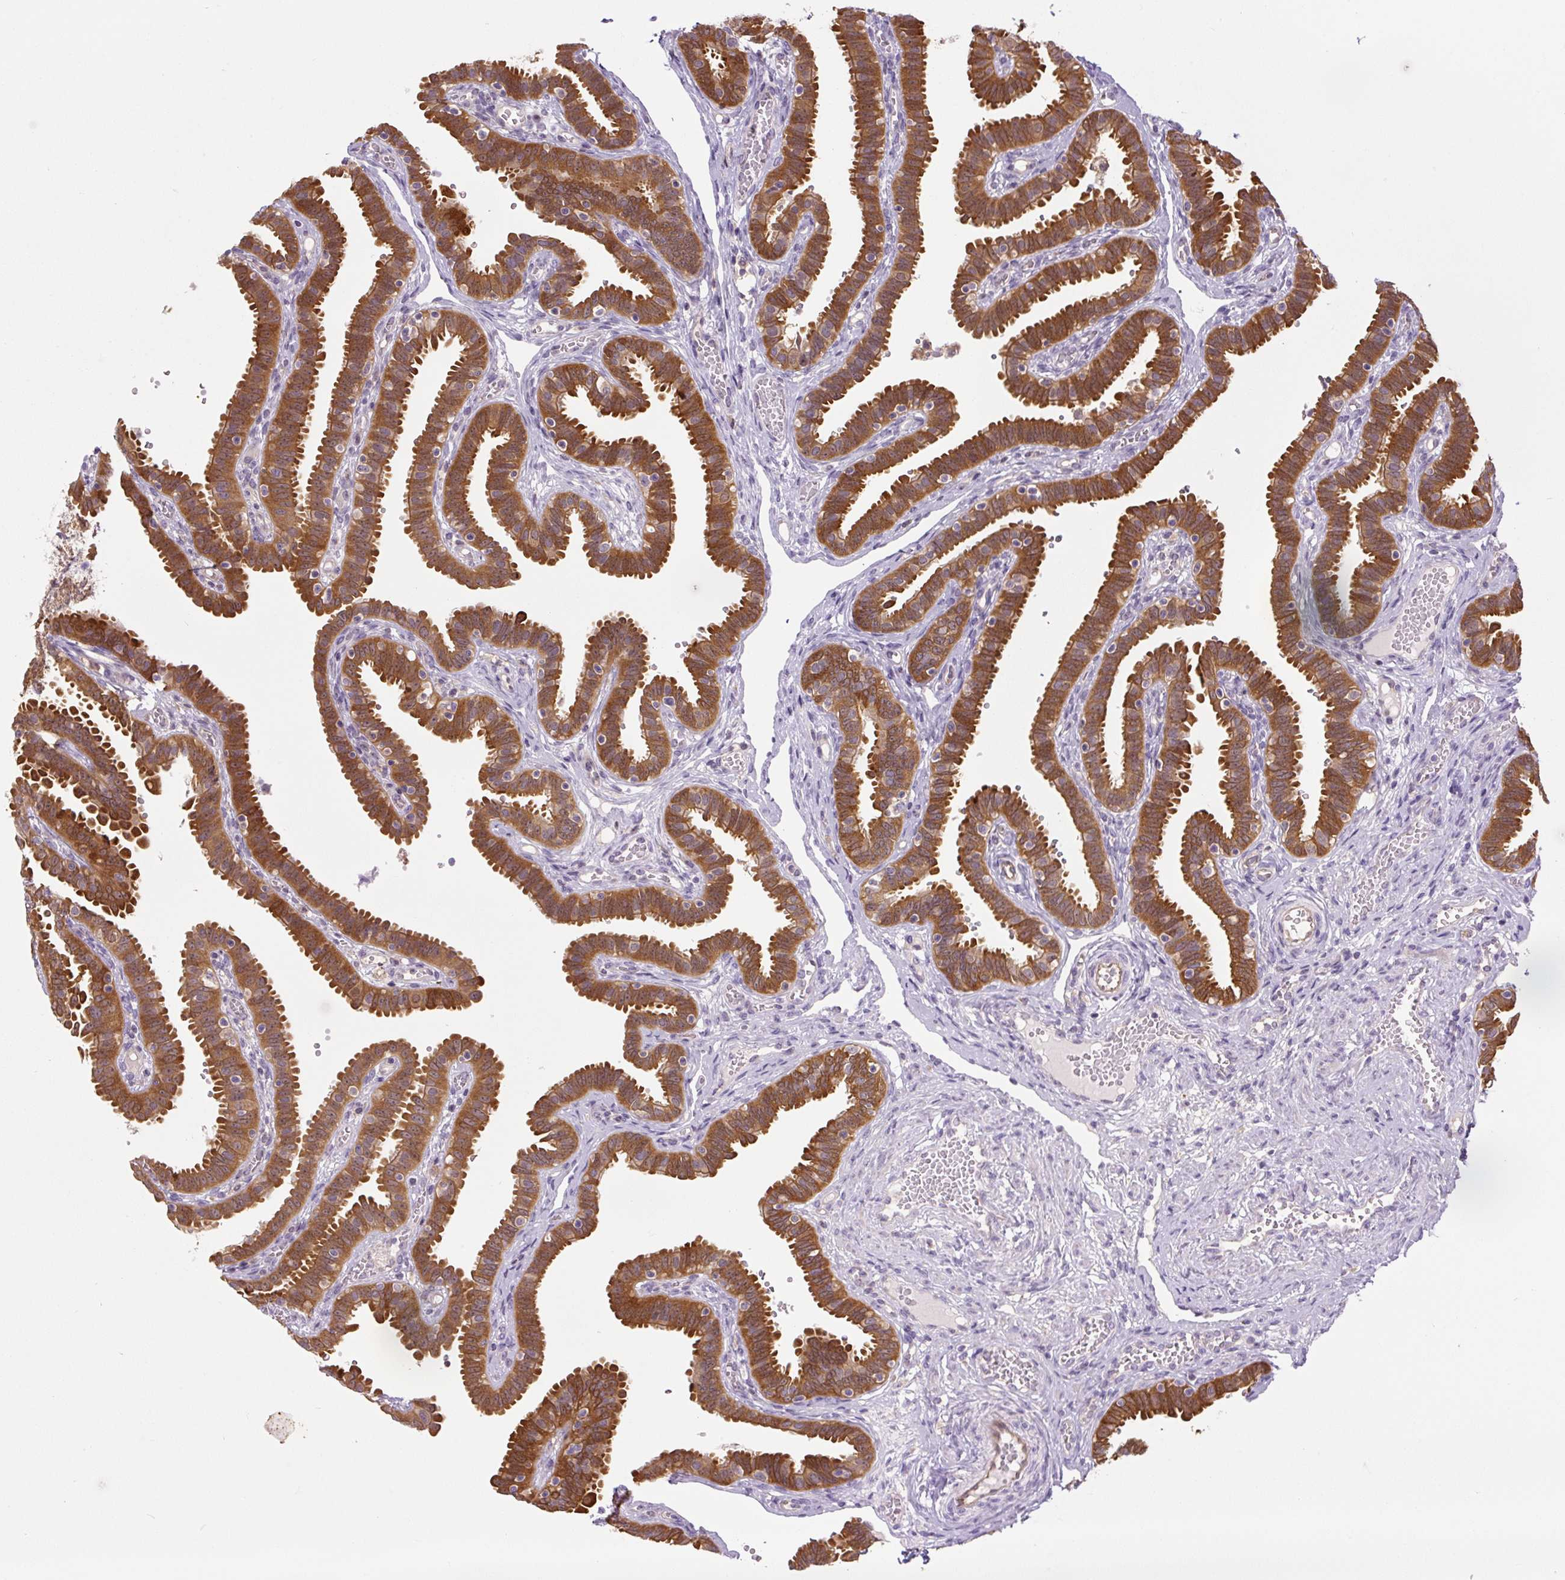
{"staining": {"intensity": "moderate", "quantity": ">75%", "location": "cytoplasmic/membranous"}, "tissue": "fallopian tube", "cell_type": "Glandular cells", "image_type": "normal", "snomed": [{"axis": "morphology", "description": "Normal tissue, NOS"}, {"axis": "topography", "description": "Fallopian tube"}], "caption": "Protein staining displays moderate cytoplasmic/membranous expression in approximately >75% of glandular cells in normal fallopian tube. (DAB (3,3'-diaminobenzidine) = brown stain, brightfield microscopy at high magnification).", "gene": "SPSB2", "patient": {"sex": "female", "age": 37}}